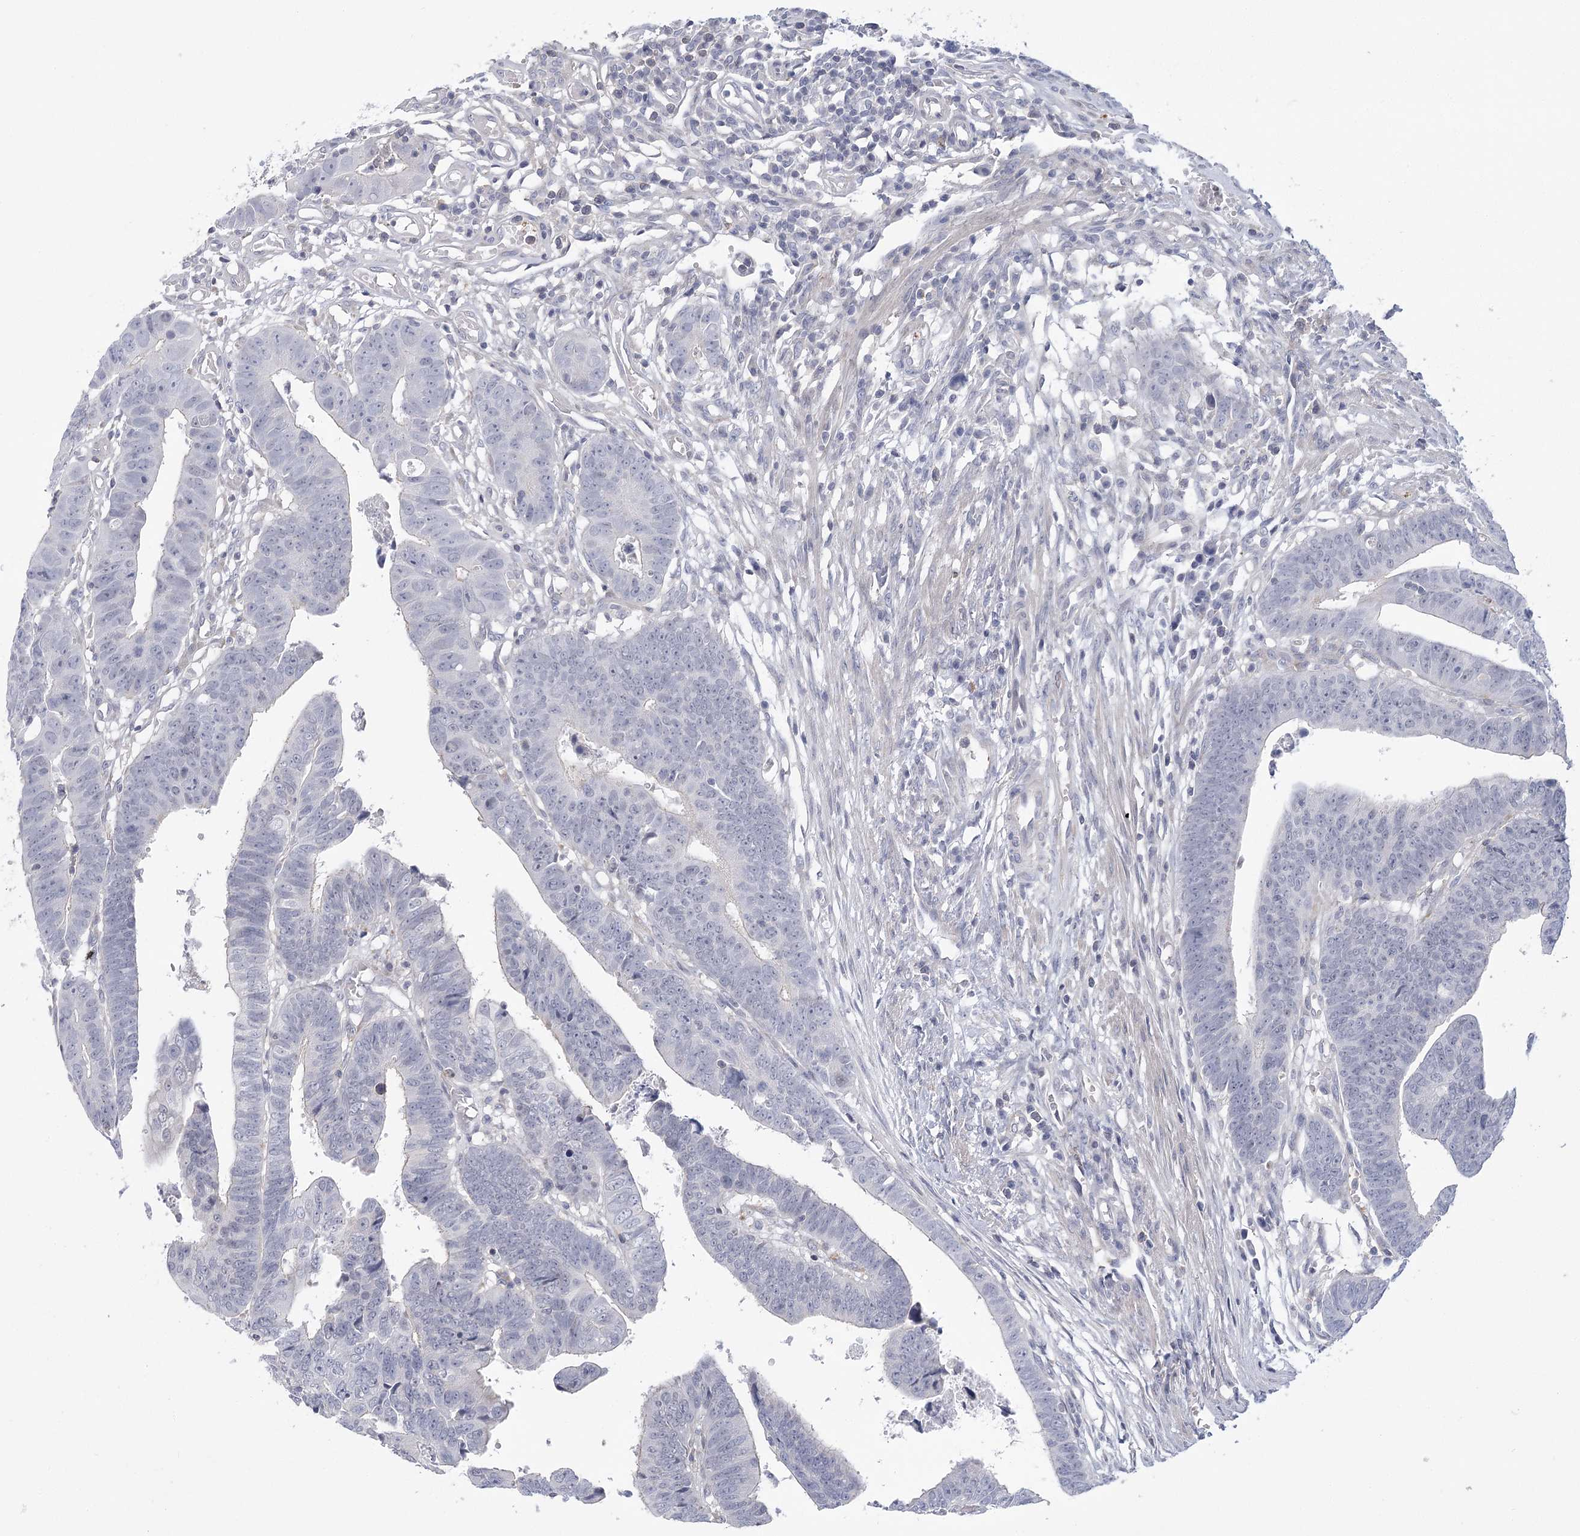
{"staining": {"intensity": "negative", "quantity": "none", "location": "none"}, "tissue": "colorectal cancer", "cell_type": "Tumor cells", "image_type": "cancer", "snomed": [{"axis": "morphology", "description": "Adenocarcinoma, NOS"}, {"axis": "topography", "description": "Rectum"}], "caption": "There is no significant expression in tumor cells of adenocarcinoma (colorectal). (DAB immunohistochemistry, high magnification).", "gene": "FAM76B", "patient": {"sex": "female", "age": 65}}